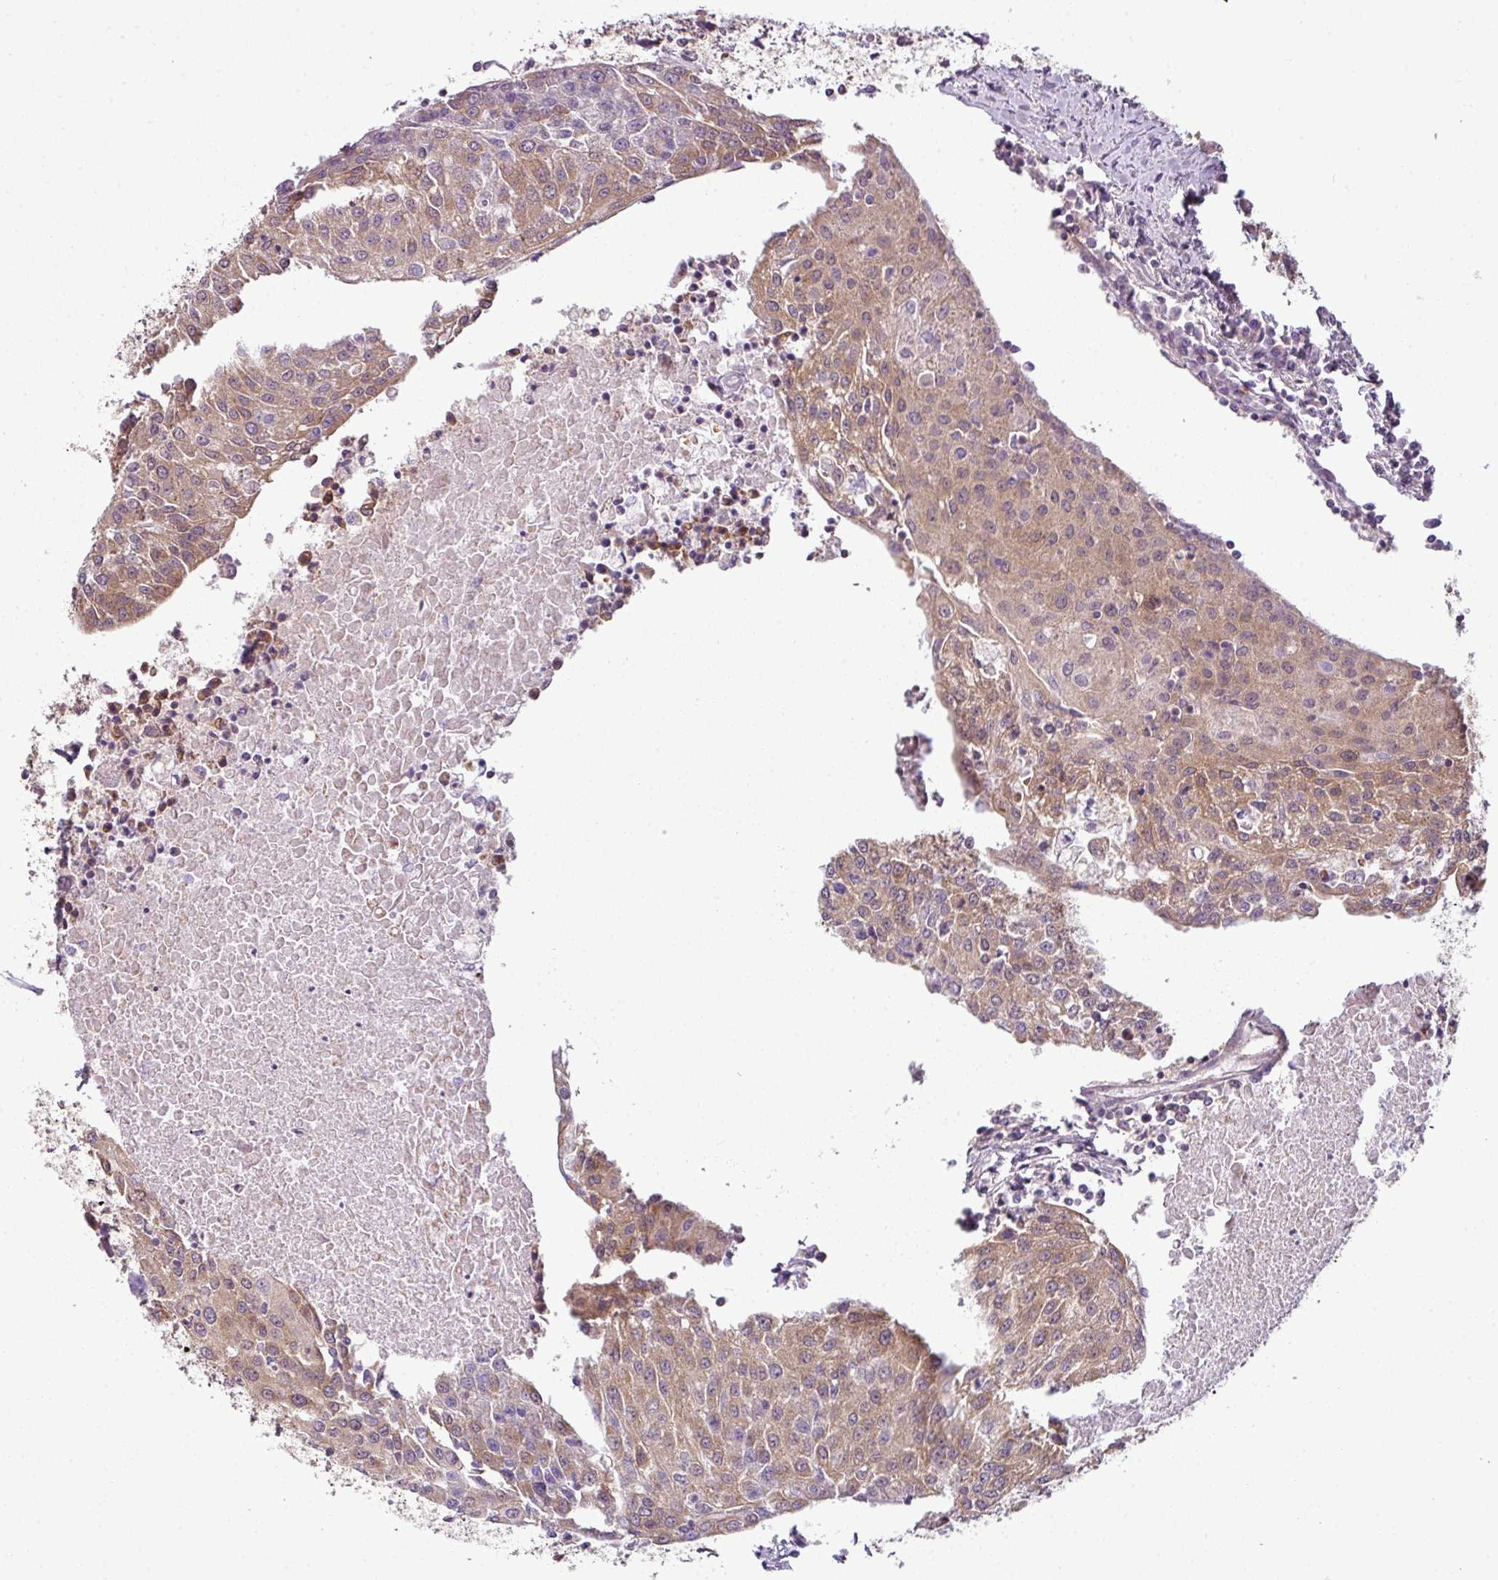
{"staining": {"intensity": "moderate", "quantity": ">75%", "location": "cytoplasmic/membranous"}, "tissue": "urothelial cancer", "cell_type": "Tumor cells", "image_type": "cancer", "snomed": [{"axis": "morphology", "description": "Urothelial carcinoma, High grade"}, {"axis": "topography", "description": "Urinary bladder"}], "caption": "Urothelial cancer stained with IHC demonstrates moderate cytoplasmic/membranous positivity in approximately >75% of tumor cells. (DAB (3,3'-diaminobenzidine) = brown stain, brightfield microscopy at high magnification).", "gene": "DERPC", "patient": {"sex": "female", "age": 85}}